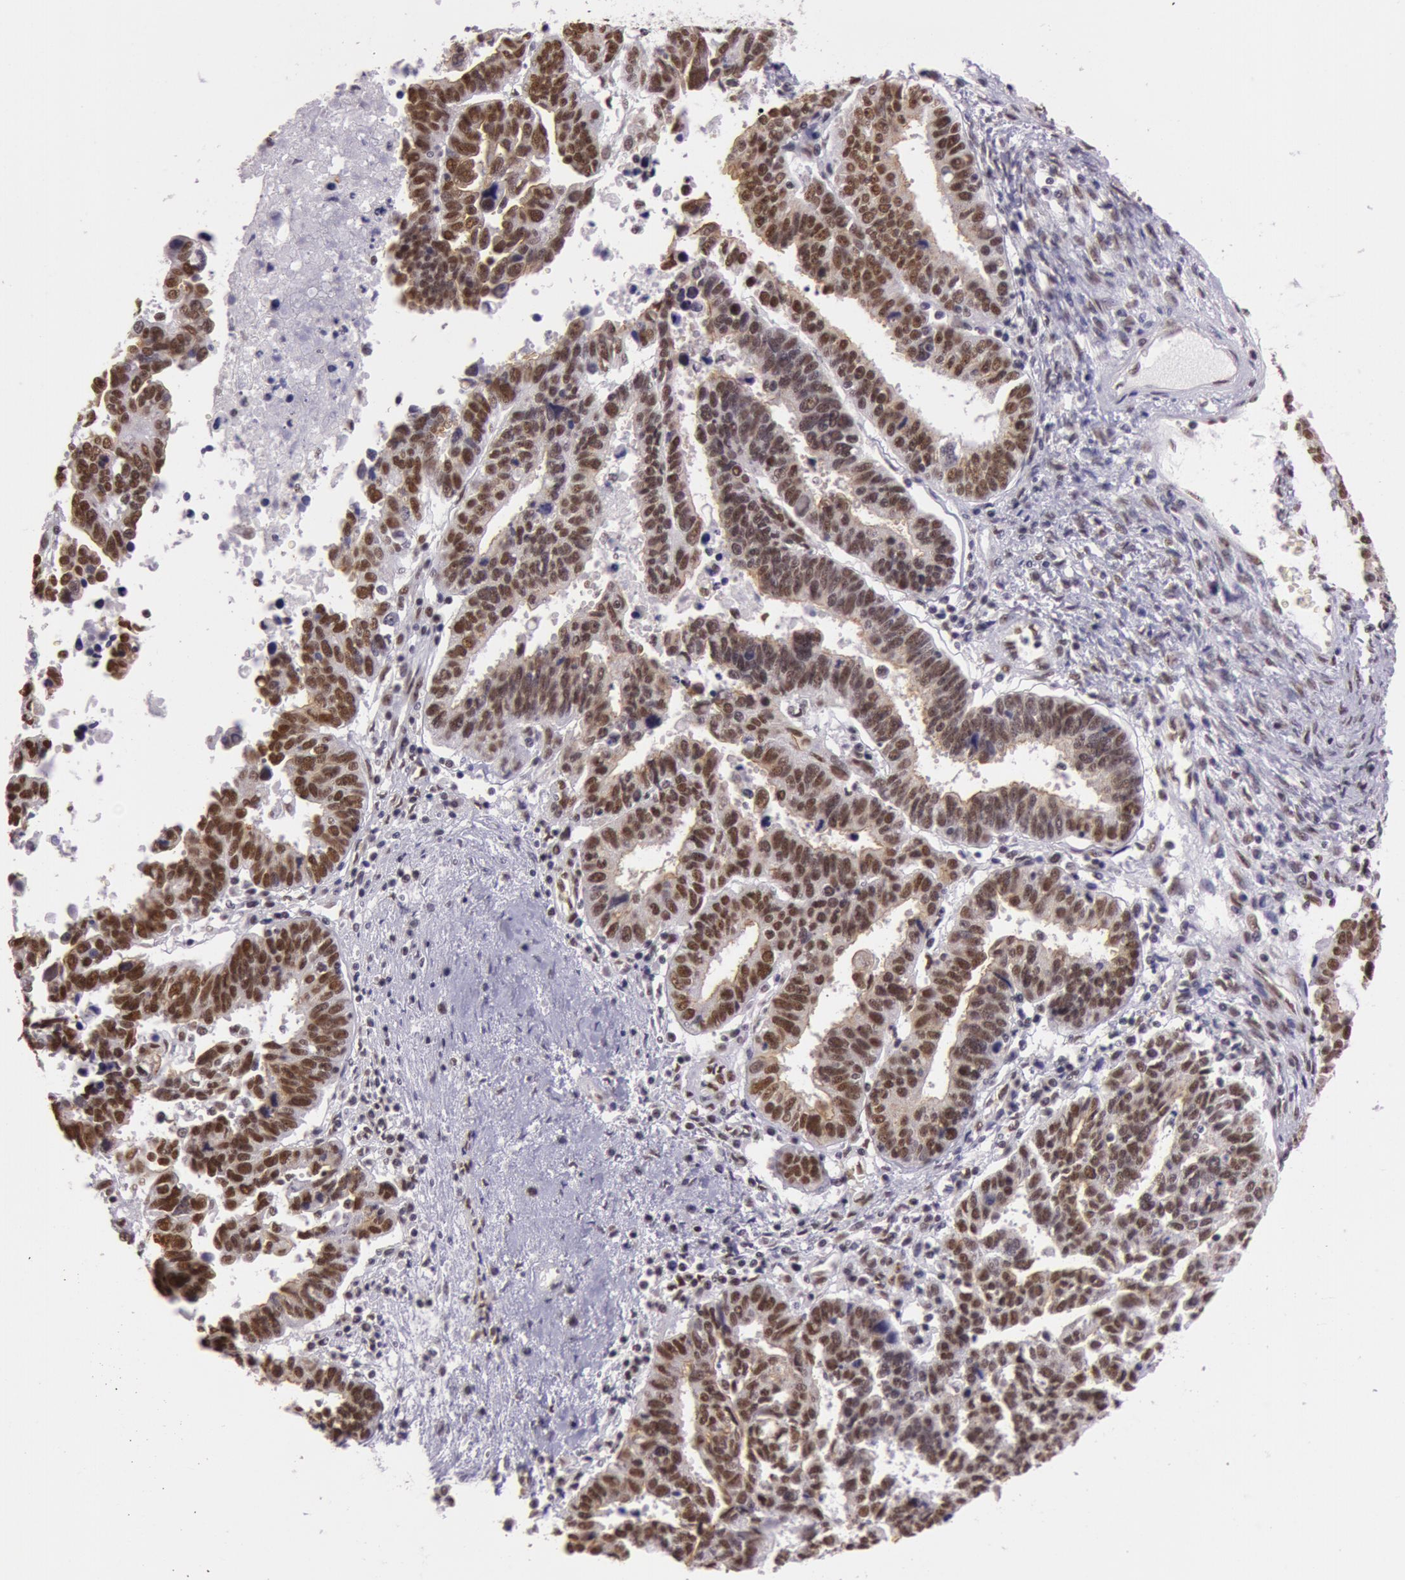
{"staining": {"intensity": "strong", "quantity": ">75%", "location": "nuclear"}, "tissue": "ovarian cancer", "cell_type": "Tumor cells", "image_type": "cancer", "snomed": [{"axis": "morphology", "description": "Carcinoma, endometroid"}, {"axis": "morphology", "description": "Cystadenocarcinoma, serous, NOS"}, {"axis": "topography", "description": "Ovary"}], "caption": "IHC of ovarian endometroid carcinoma displays high levels of strong nuclear staining in about >75% of tumor cells. (DAB IHC with brightfield microscopy, high magnification).", "gene": "NBN", "patient": {"sex": "female", "age": 45}}